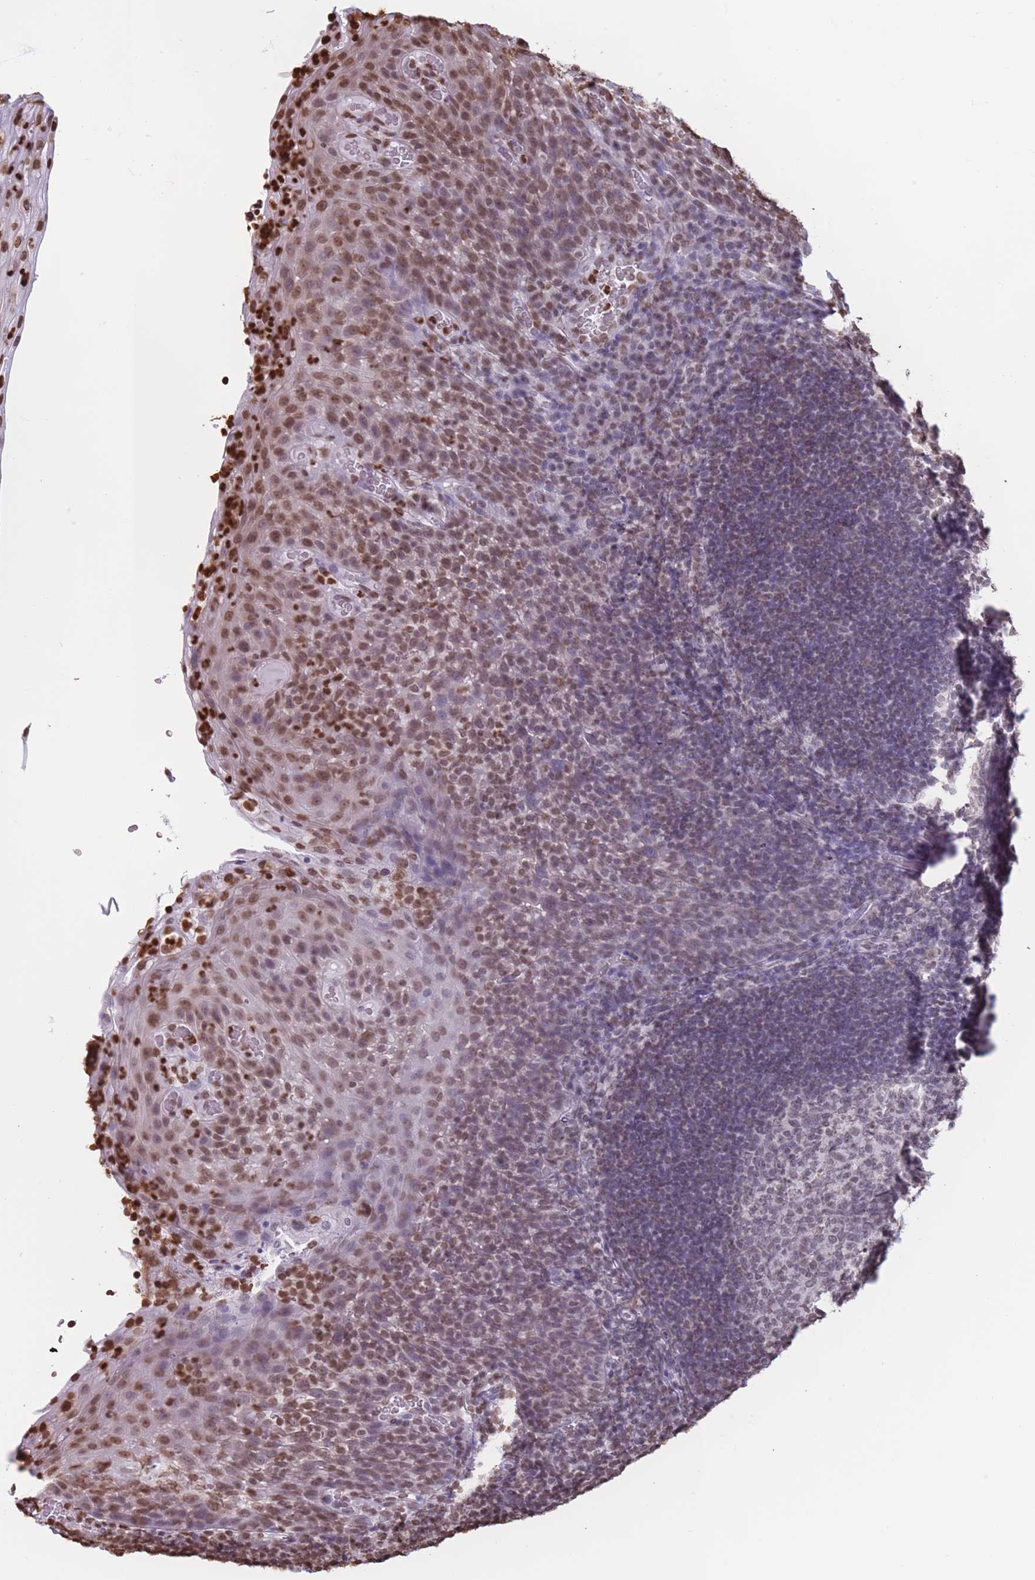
{"staining": {"intensity": "moderate", "quantity": ">75%", "location": "nuclear"}, "tissue": "tonsil", "cell_type": "Germinal center cells", "image_type": "normal", "snomed": [{"axis": "morphology", "description": "Normal tissue, NOS"}, {"axis": "topography", "description": "Tonsil"}], "caption": "Protein staining of benign tonsil exhibits moderate nuclear expression in approximately >75% of germinal center cells.", "gene": "RYK", "patient": {"sex": "male", "age": 17}}